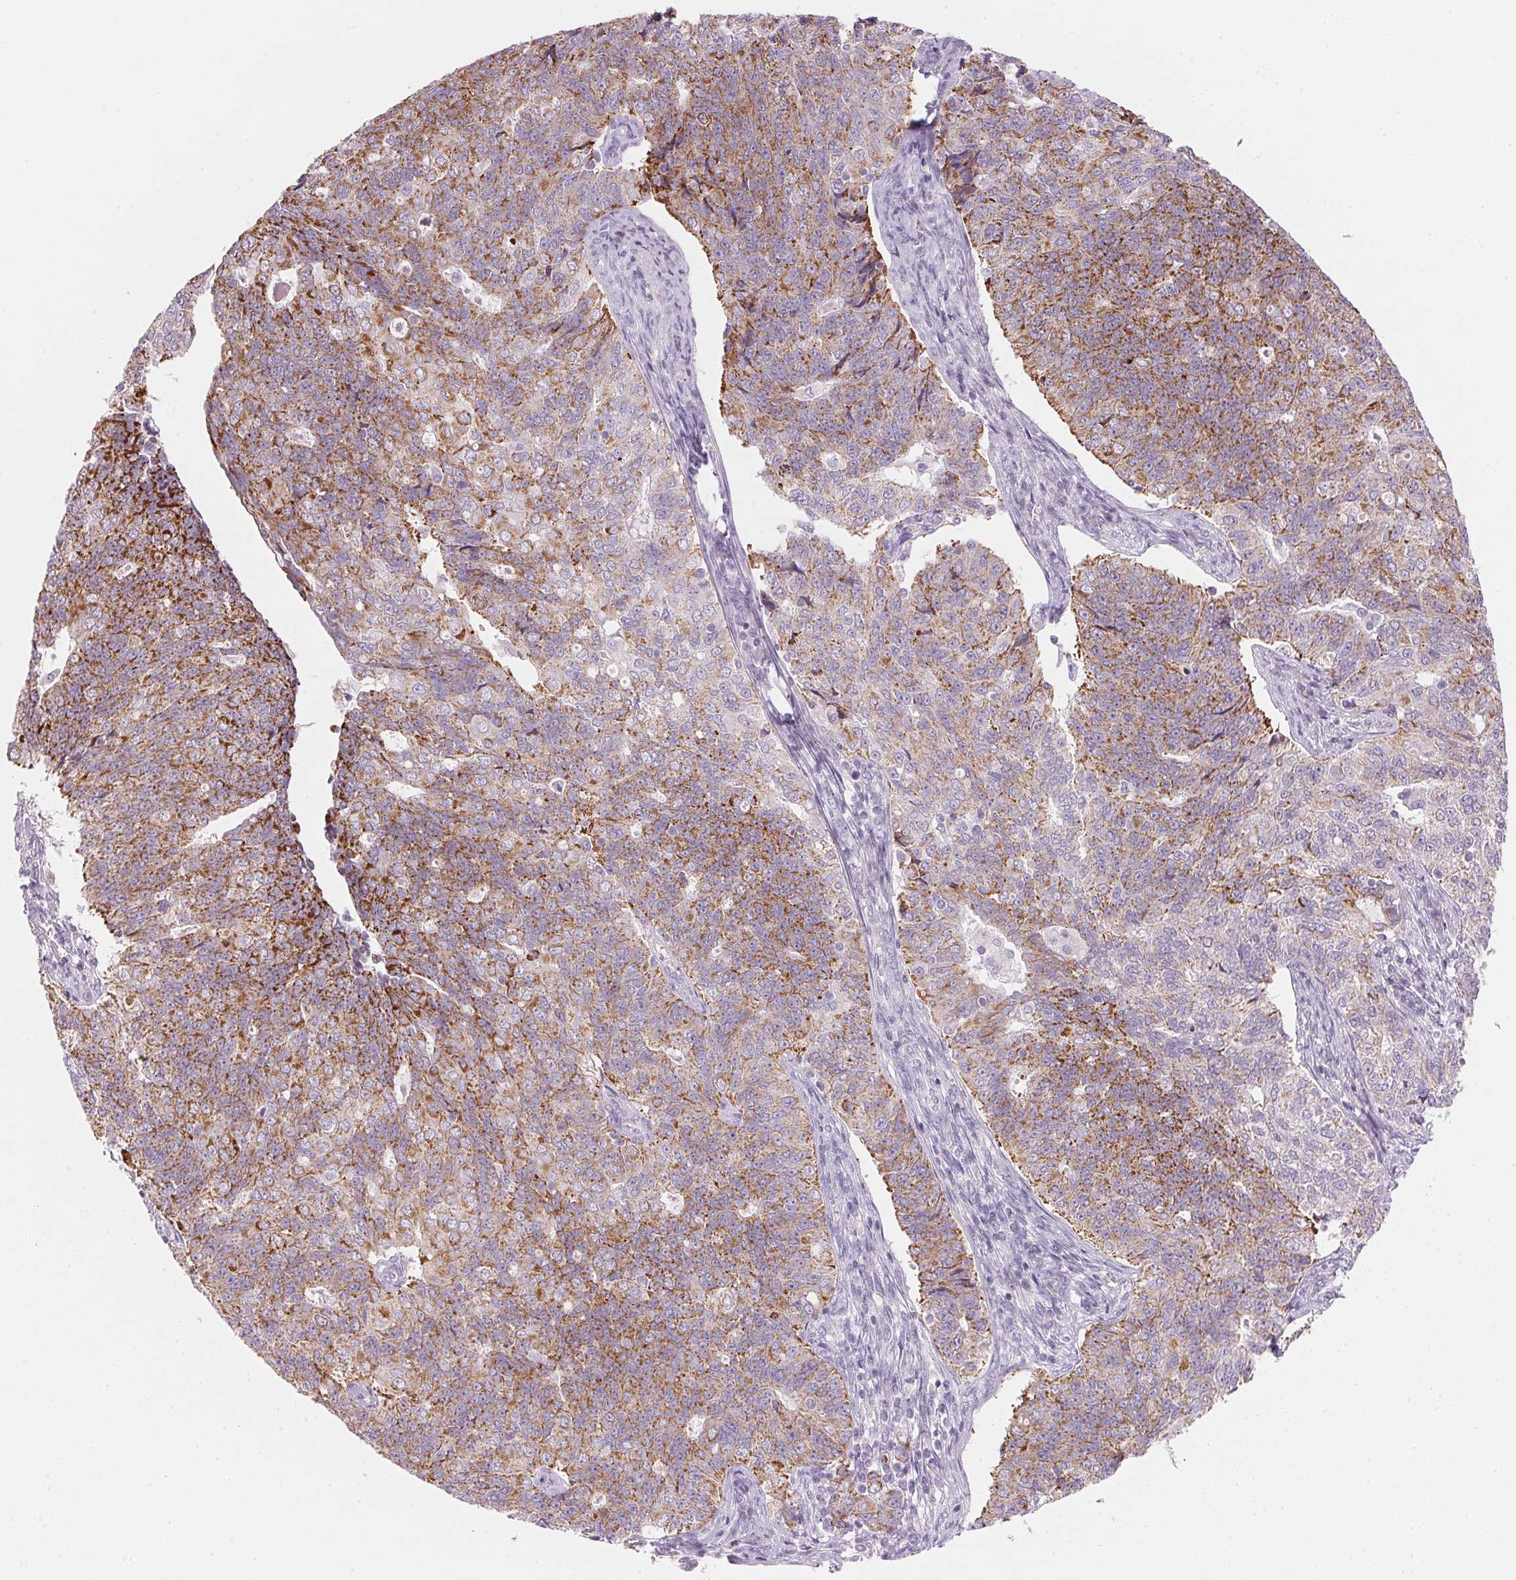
{"staining": {"intensity": "moderate", "quantity": ">75%", "location": "cytoplasmic/membranous"}, "tissue": "endometrial cancer", "cell_type": "Tumor cells", "image_type": "cancer", "snomed": [{"axis": "morphology", "description": "Adenocarcinoma, NOS"}, {"axis": "topography", "description": "Endometrium"}], "caption": "DAB (3,3'-diaminobenzidine) immunohistochemical staining of human adenocarcinoma (endometrial) displays moderate cytoplasmic/membranous protein positivity in about >75% of tumor cells.", "gene": "CYP11B1", "patient": {"sex": "female", "age": 43}}